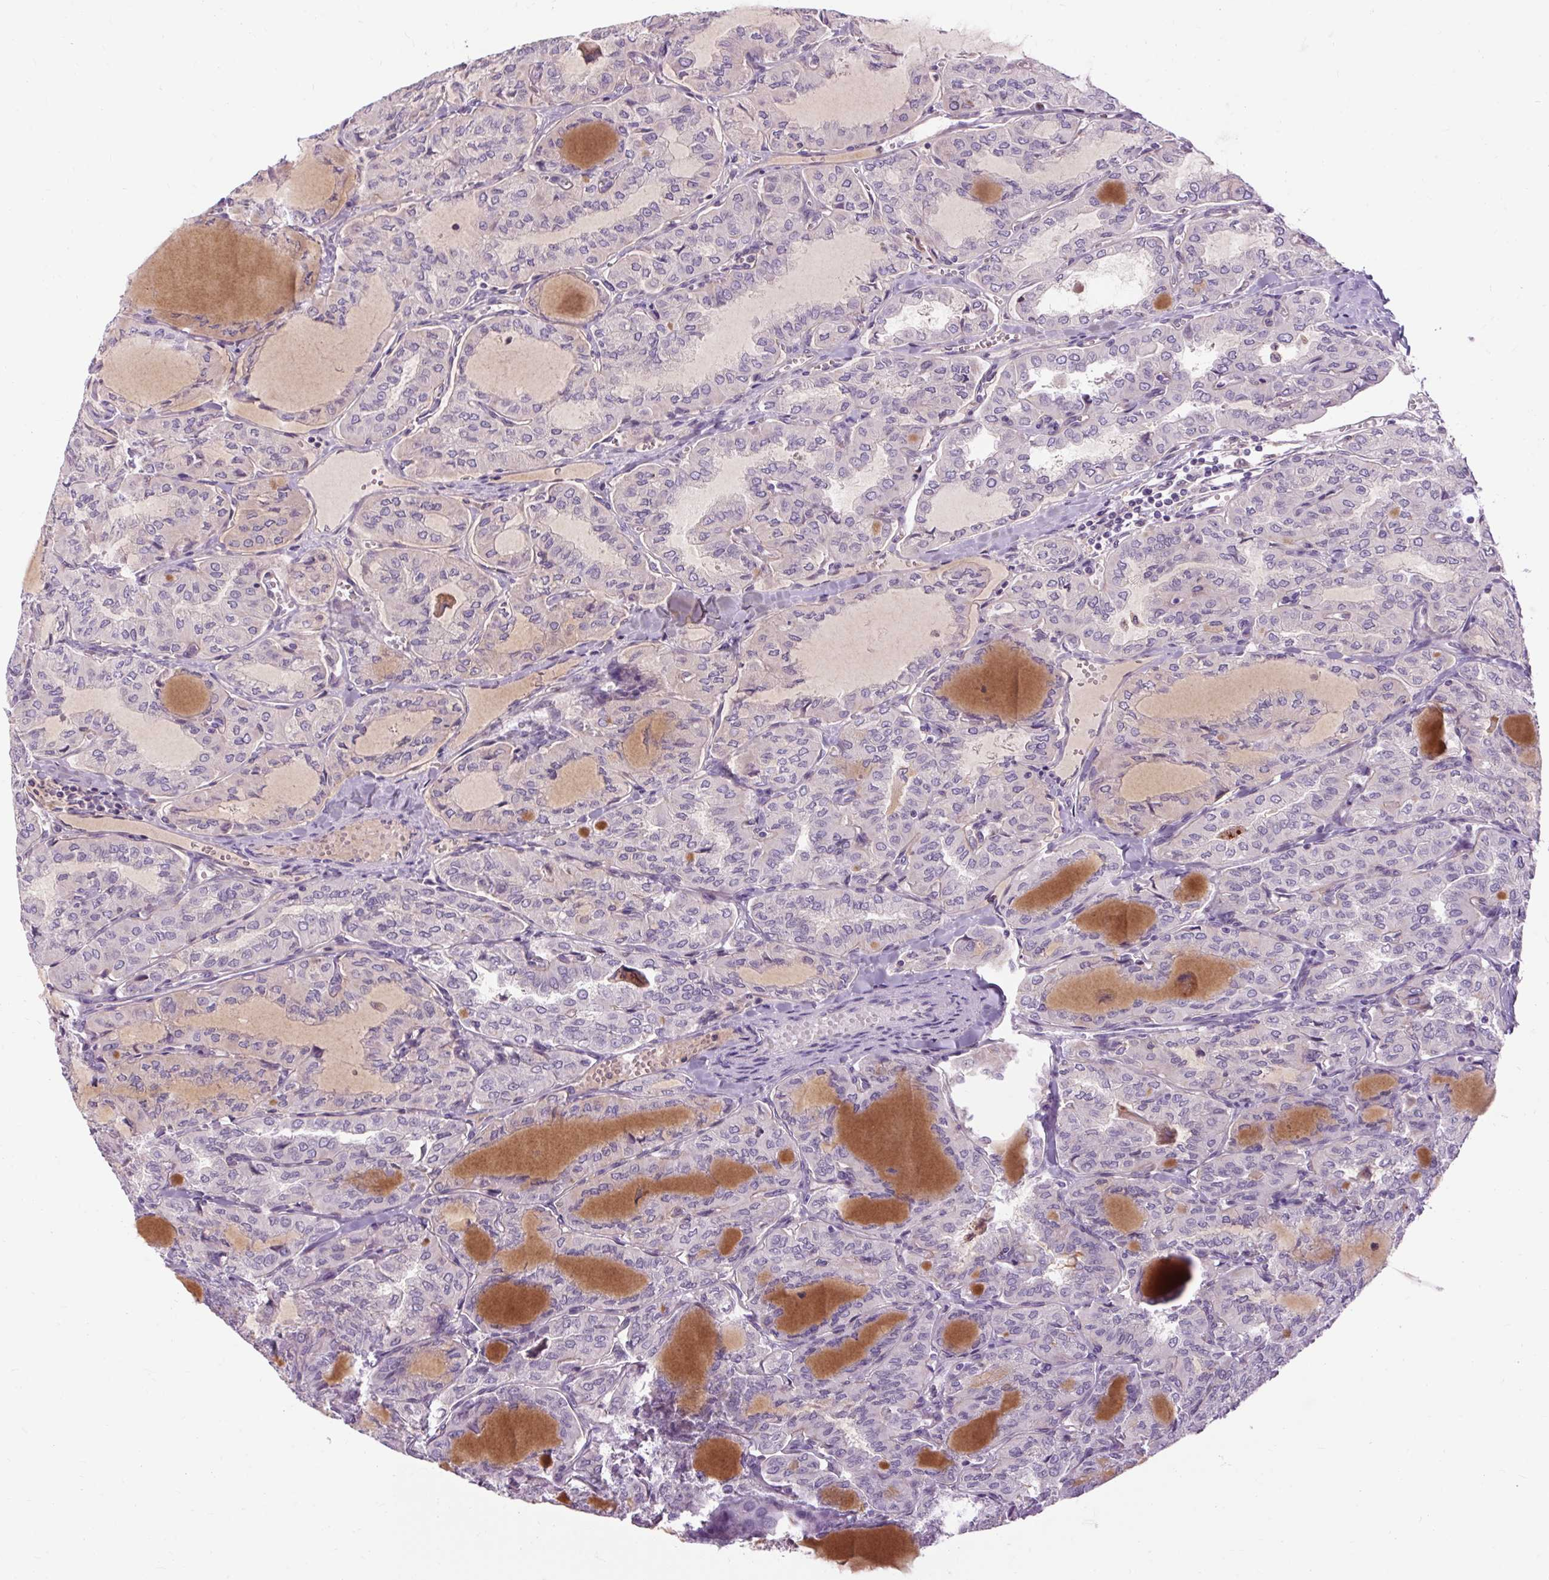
{"staining": {"intensity": "negative", "quantity": "none", "location": "none"}, "tissue": "thyroid cancer", "cell_type": "Tumor cells", "image_type": "cancer", "snomed": [{"axis": "morphology", "description": "Papillary adenocarcinoma, NOS"}, {"axis": "topography", "description": "Thyroid gland"}], "caption": "Tumor cells are negative for brown protein staining in thyroid papillary adenocarcinoma.", "gene": "TM6SF1", "patient": {"sex": "male", "age": 20}}